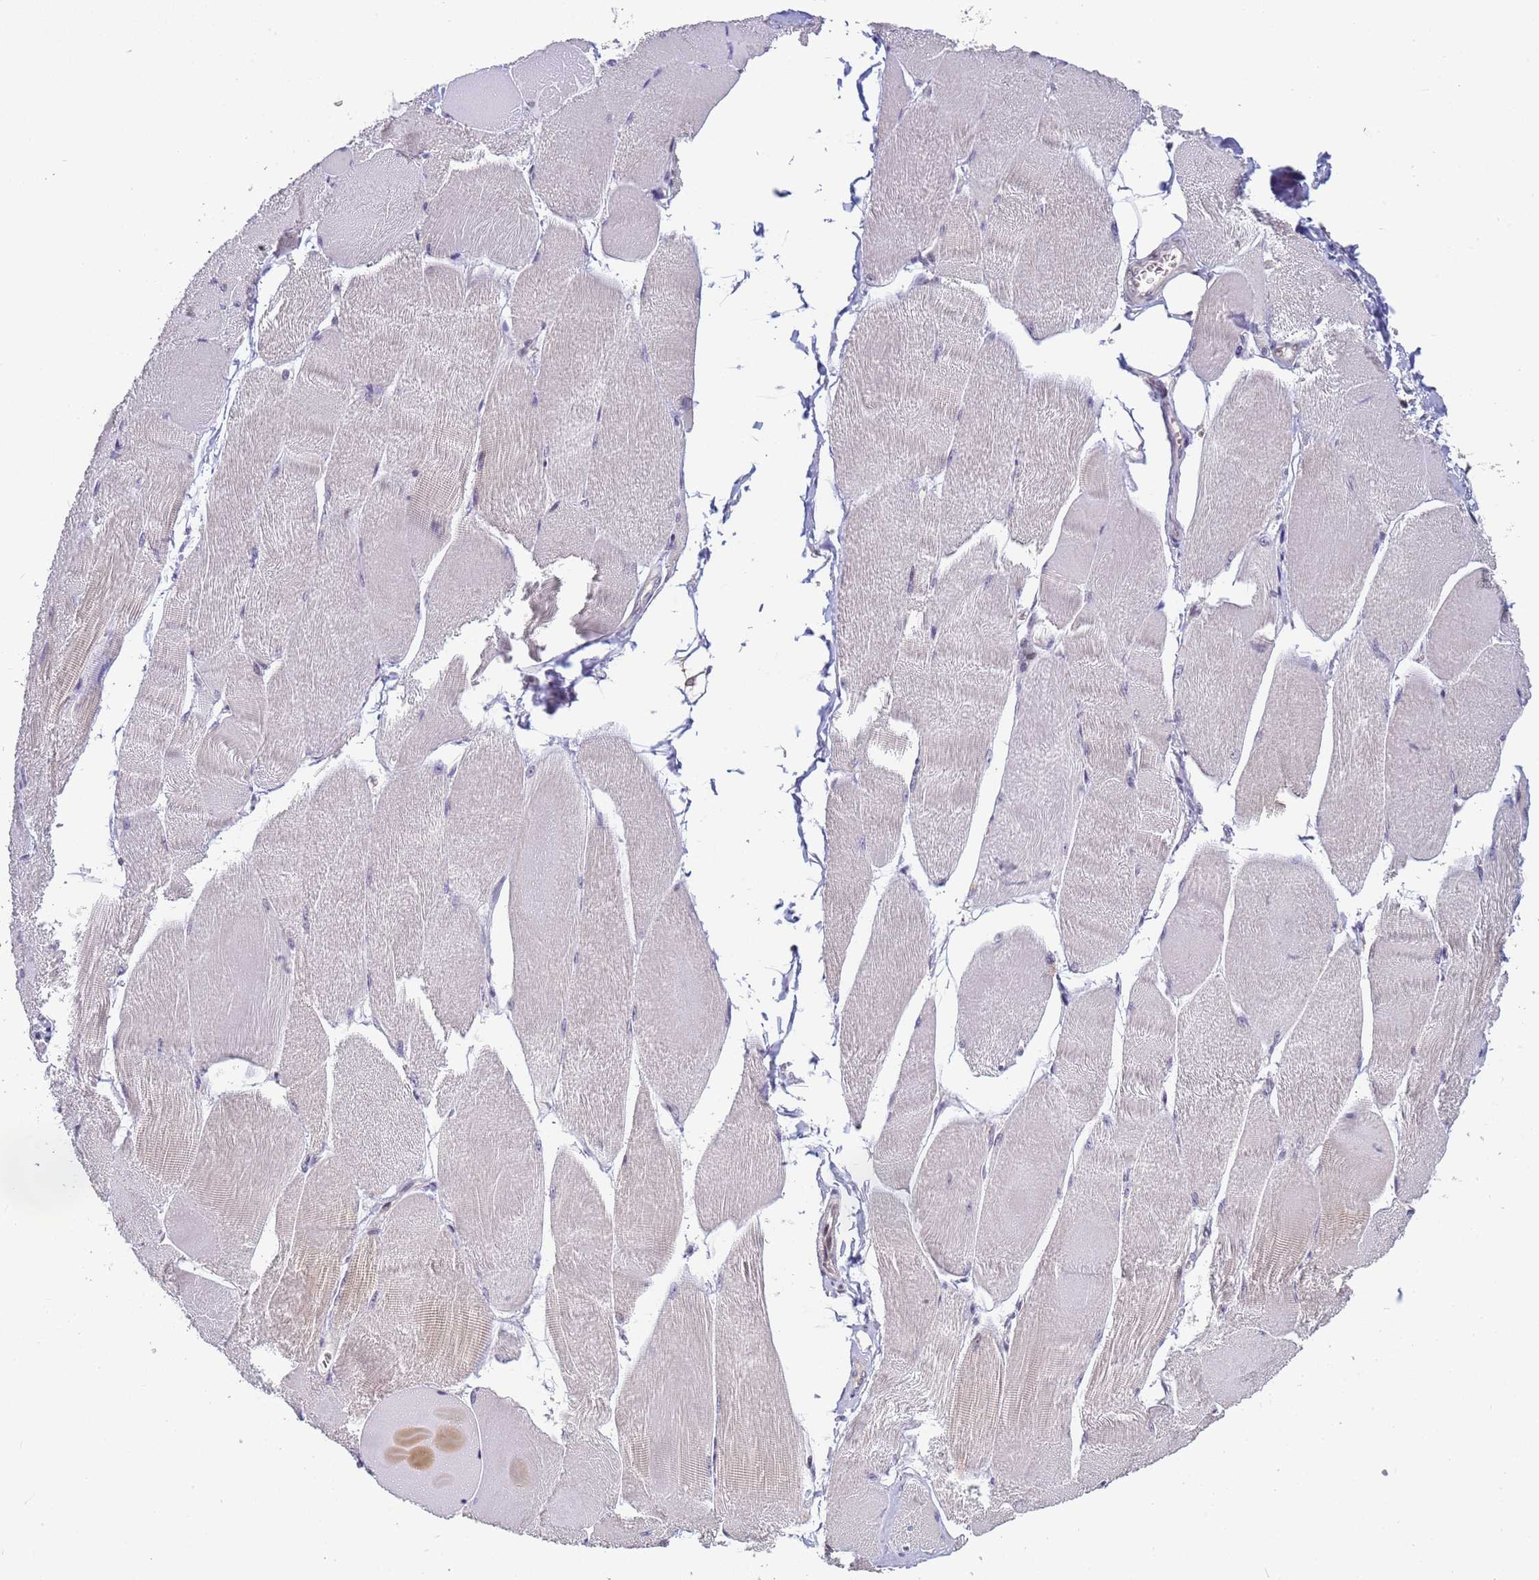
{"staining": {"intensity": "weak", "quantity": "<25%", "location": "cytoplasmic/membranous"}, "tissue": "skeletal muscle", "cell_type": "Myocytes", "image_type": "normal", "snomed": [{"axis": "morphology", "description": "Normal tissue, NOS"}, {"axis": "morphology", "description": "Basal cell carcinoma"}, {"axis": "topography", "description": "Skeletal muscle"}], "caption": "Immunohistochemistry (IHC) of benign human skeletal muscle demonstrates no positivity in myocytes. The staining is performed using DAB brown chromogen with nuclei counter-stained in using hematoxylin.", "gene": "VWA3A", "patient": {"sex": "female", "age": 64}}